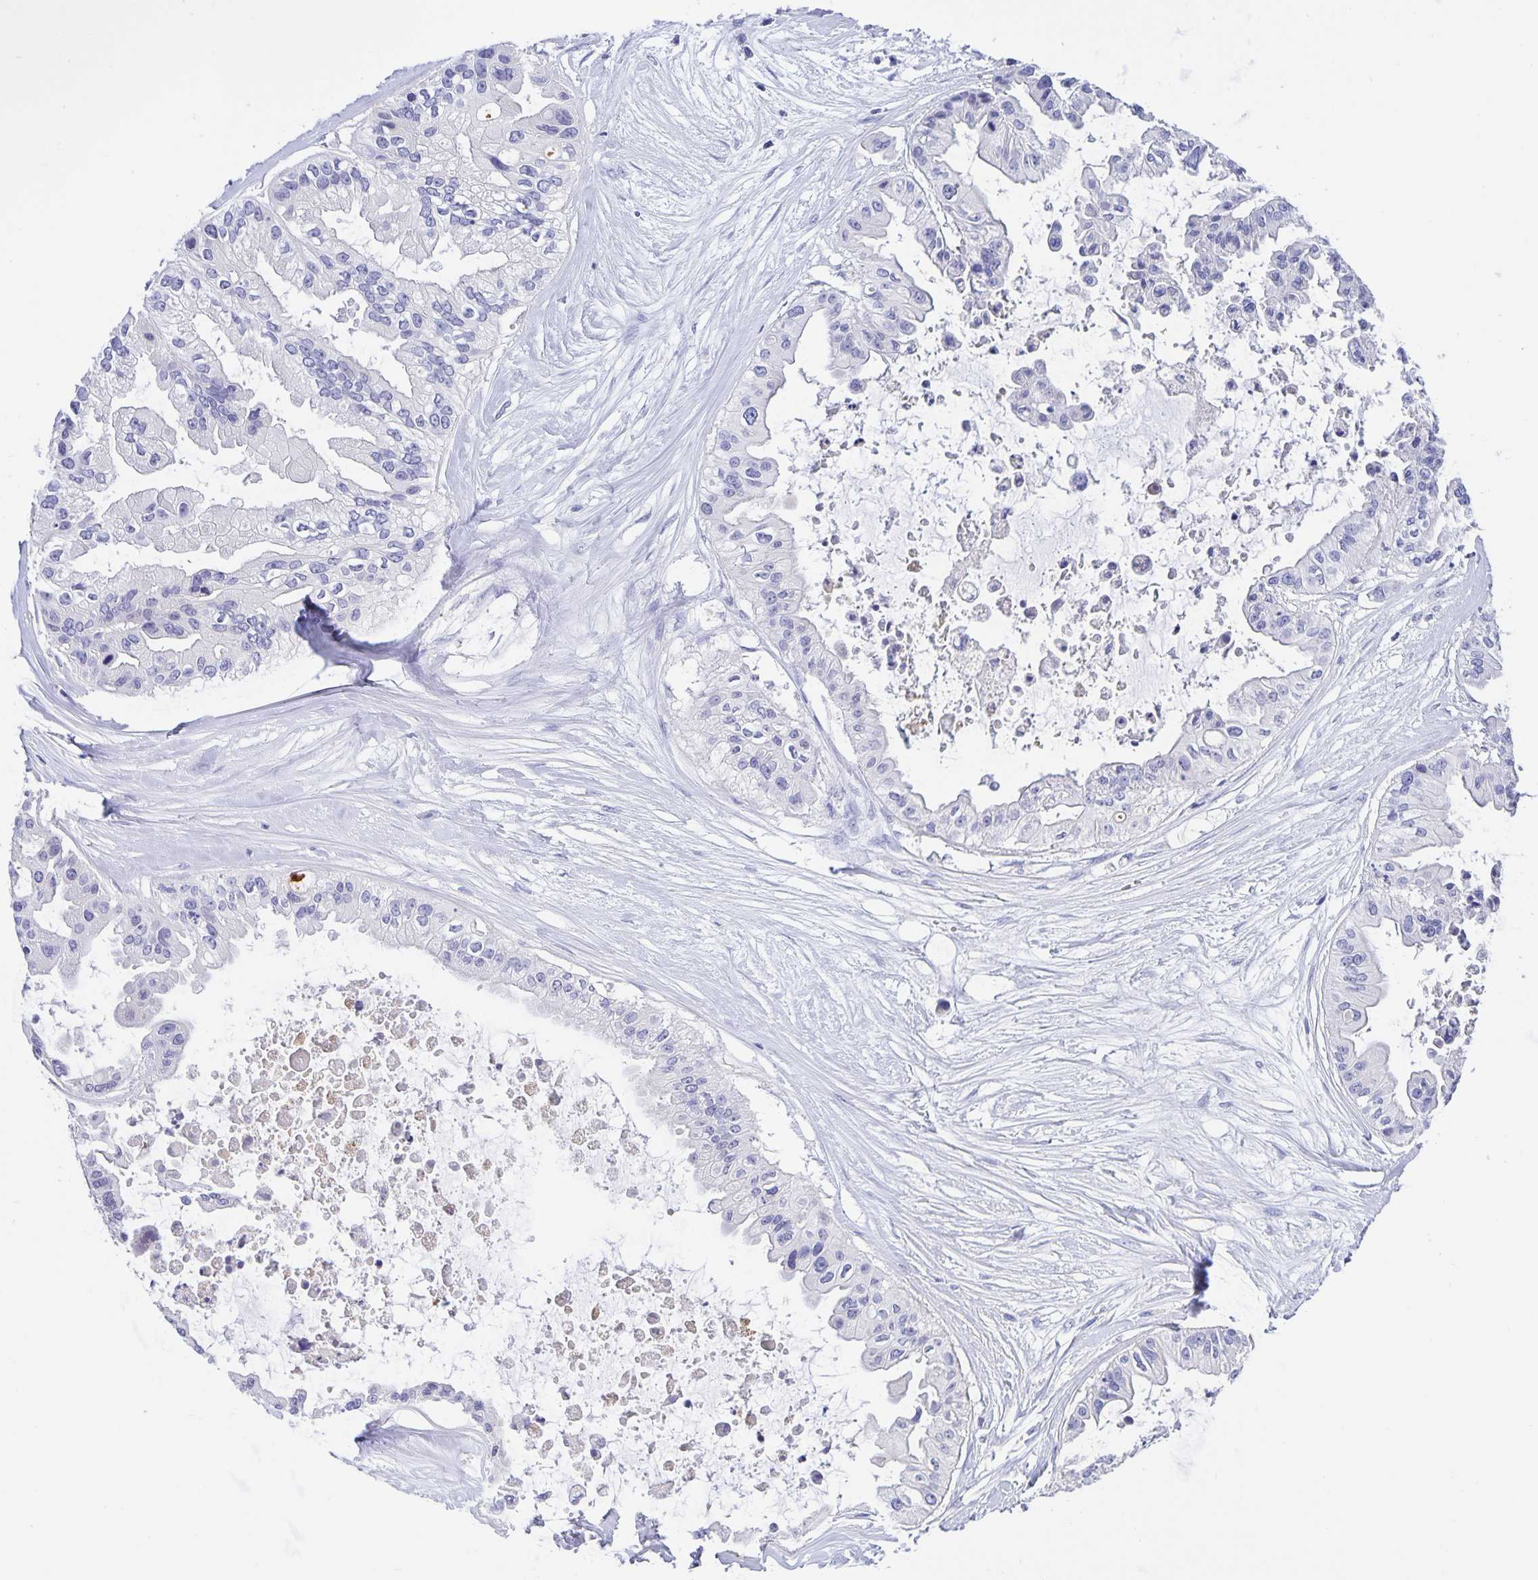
{"staining": {"intensity": "negative", "quantity": "none", "location": "none"}, "tissue": "ovarian cancer", "cell_type": "Tumor cells", "image_type": "cancer", "snomed": [{"axis": "morphology", "description": "Cystadenocarcinoma, serous, NOS"}, {"axis": "topography", "description": "Ovary"}], "caption": "Tumor cells are negative for brown protein staining in ovarian serous cystadenocarcinoma. (DAB (3,3'-diaminobenzidine) IHC, high magnification).", "gene": "ERMN", "patient": {"sex": "female", "age": 56}}